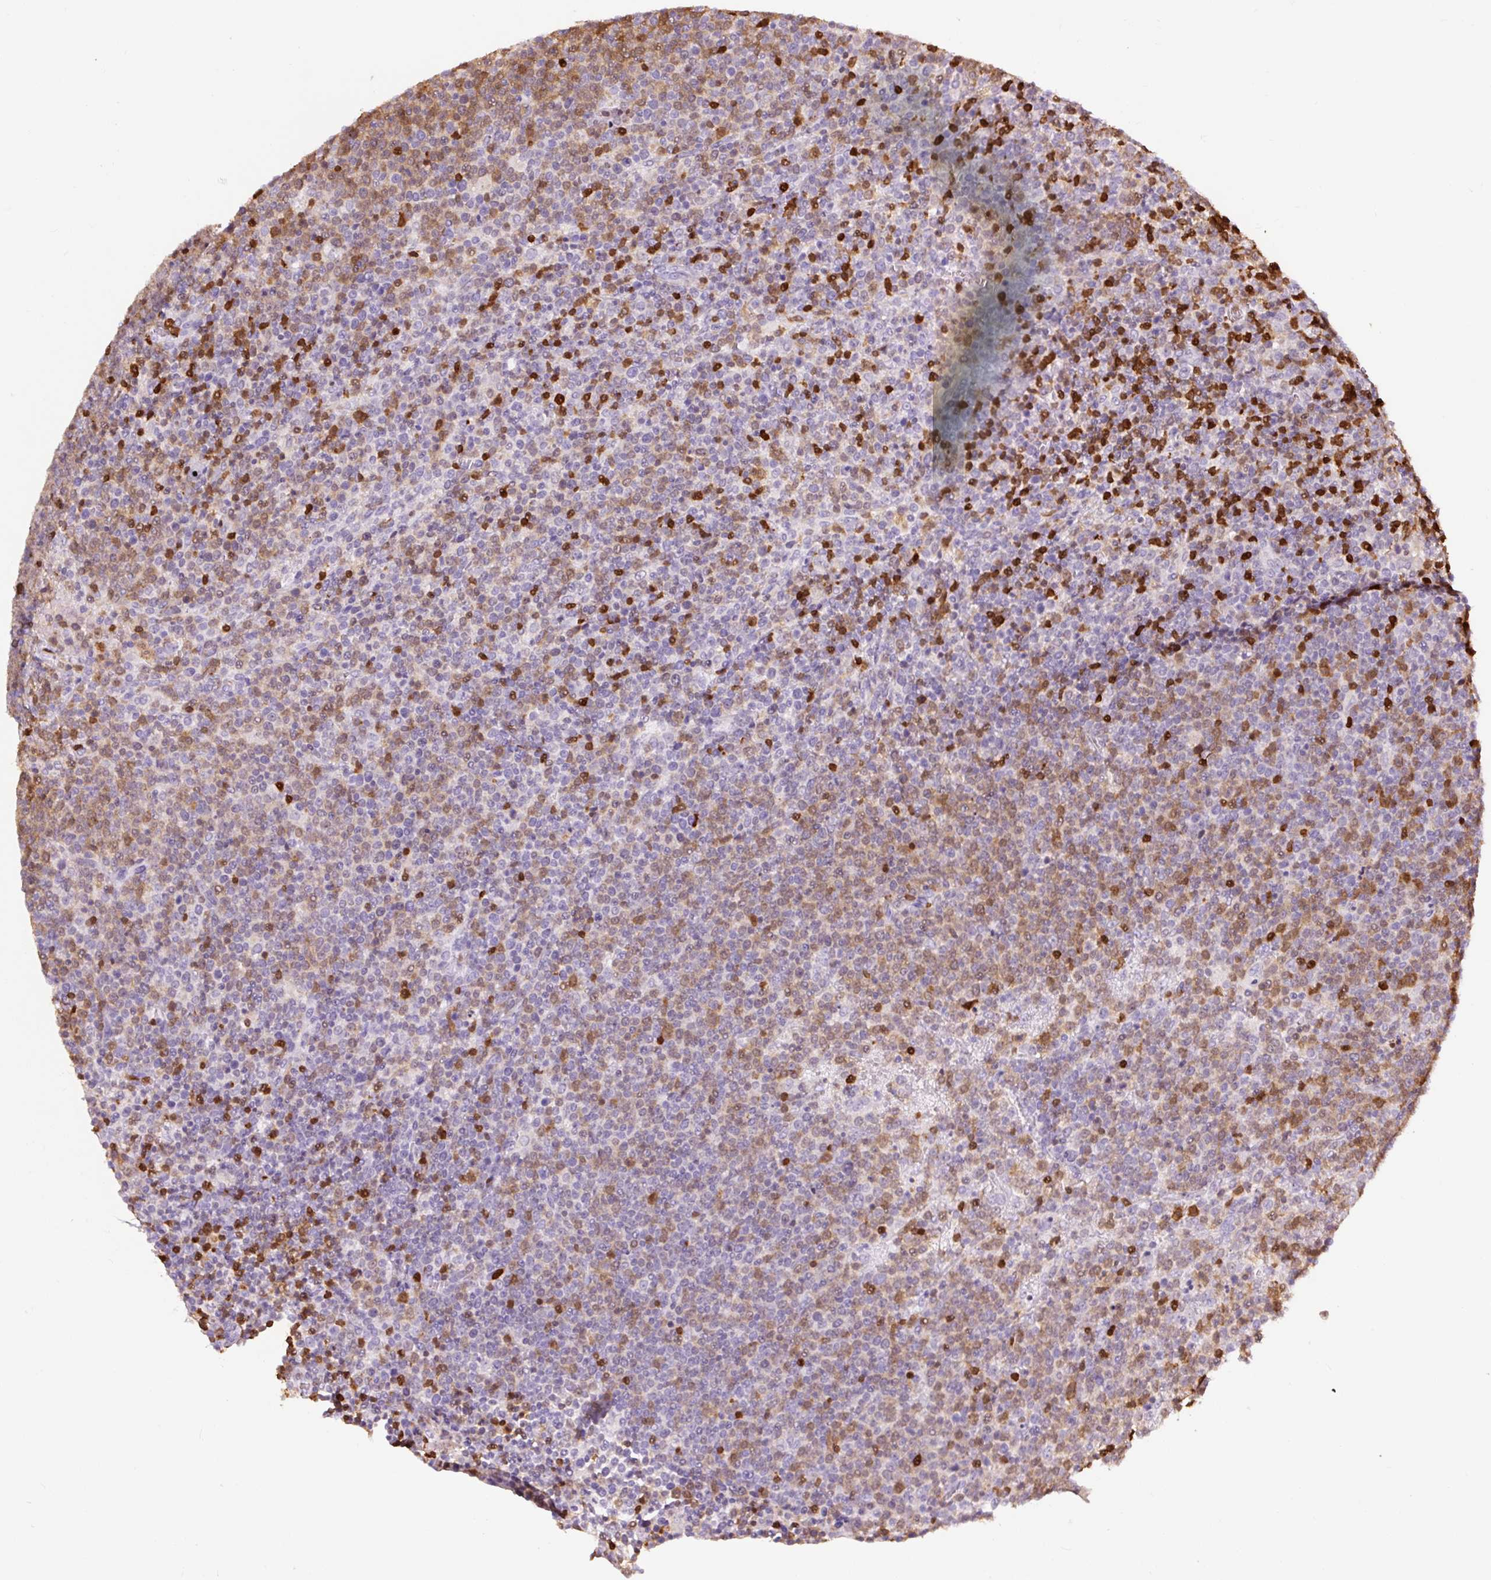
{"staining": {"intensity": "moderate", "quantity": "25%-75%", "location": "cytoplasmic/membranous"}, "tissue": "lymphoma", "cell_type": "Tumor cells", "image_type": "cancer", "snomed": [{"axis": "morphology", "description": "Malignant lymphoma, non-Hodgkin's type, High grade"}, {"axis": "topography", "description": "Lymph node"}], "caption": "High-power microscopy captured an IHC histopathology image of high-grade malignant lymphoma, non-Hodgkin's type, revealing moderate cytoplasmic/membranous staining in about 25%-75% of tumor cells. (IHC, brightfield microscopy, high magnification).", "gene": "S100A4", "patient": {"sex": "male", "age": 61}}